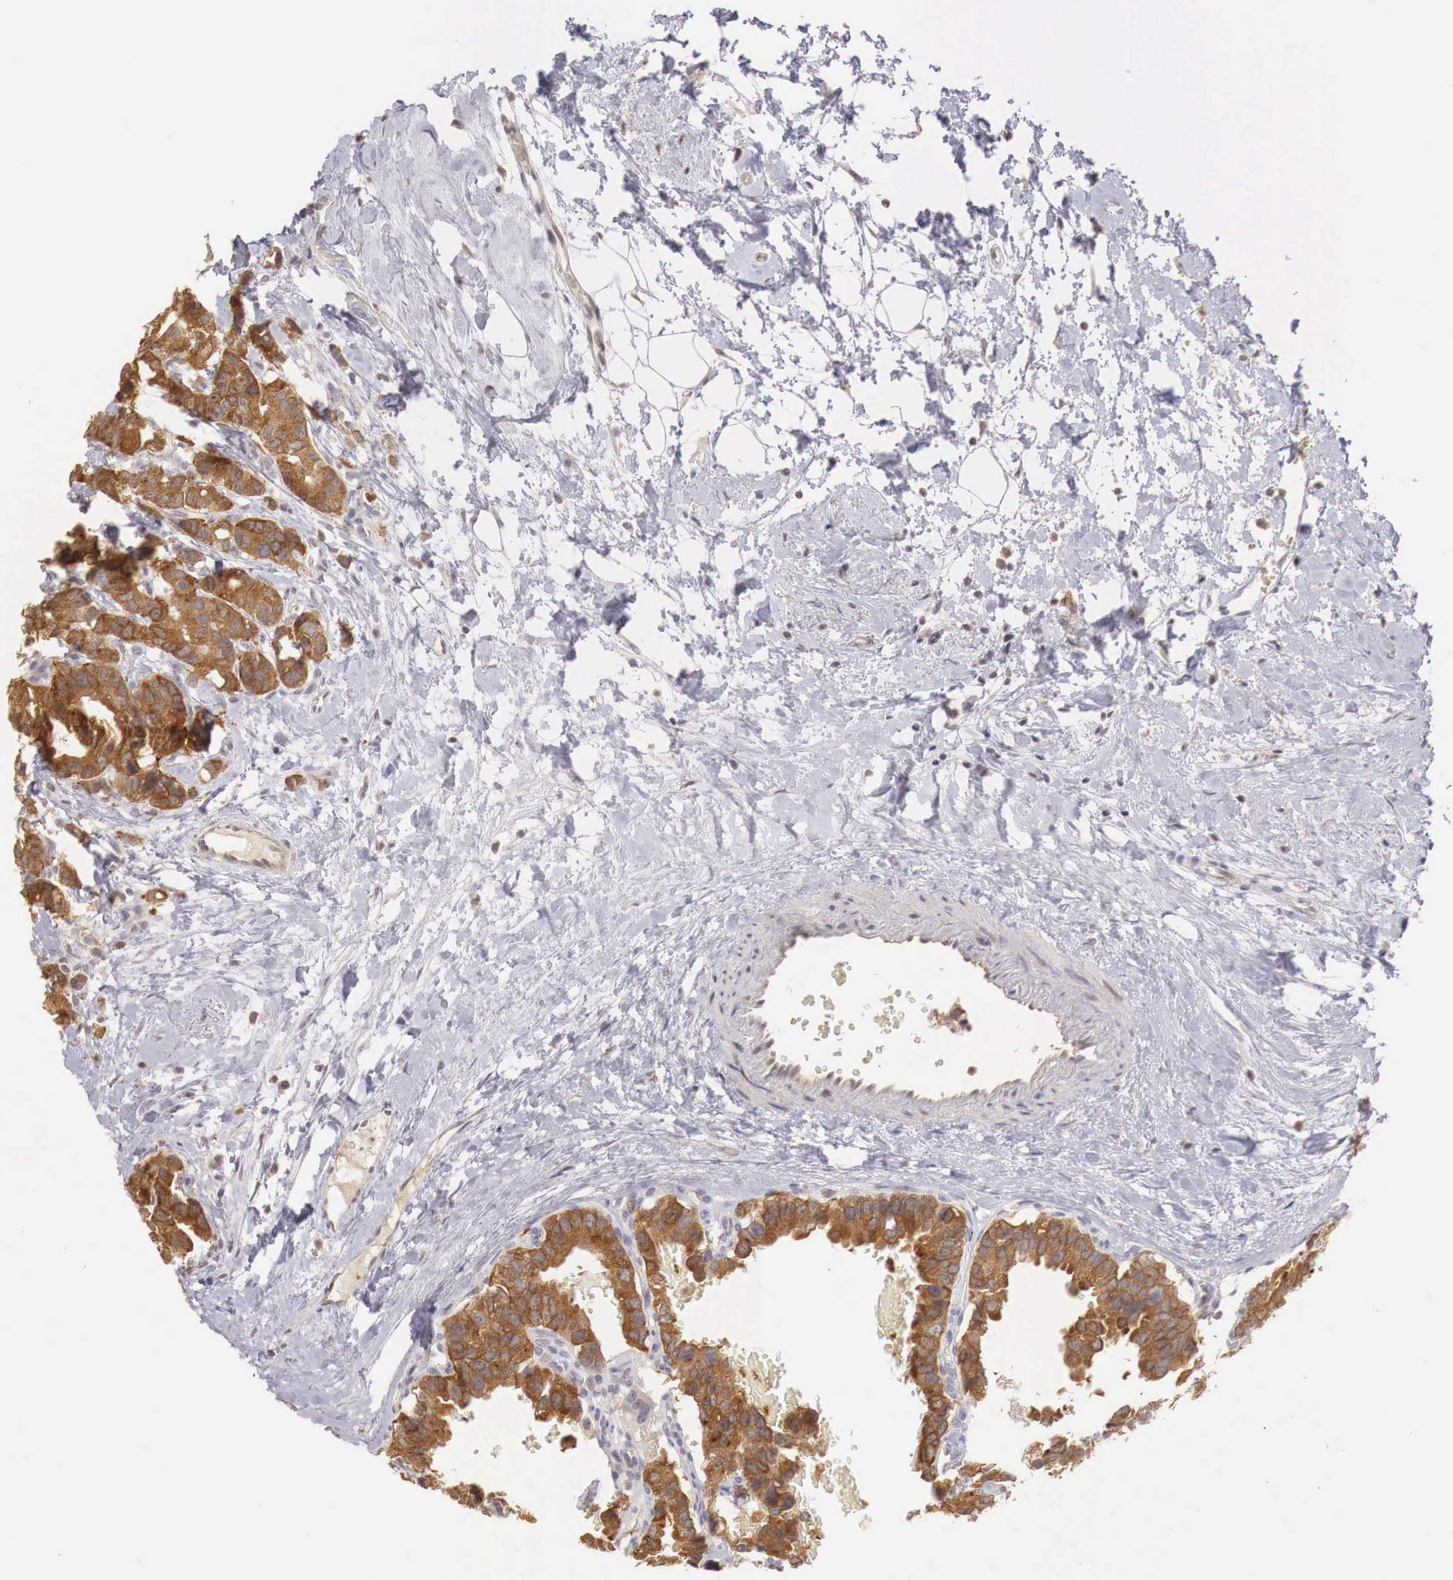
{"staining": {"intensity": "strong", "quantity": ">75%", "location": "cytoplasmic/membranous"}, "tissue": "breast cancer", "cell_type": "Tumor cells", "image_type": "cancer", "snomed": [{"axis": "morphology", "description": "Duct carcinoma"}, {"axis": "topography", "description": "Breast"}], "caption": "Breast cancer was stained to show a protein in brown. There is high levels of strong cytoplasmic/membranous positivity in about >75% of tumor cells. The staining was performed using DAB, with brown indicating positive protein expression. Nuclei are stained blue with hematoxylin.", "gene": "TBC1D9", "patient": {"sex": "female", "age": 69}}